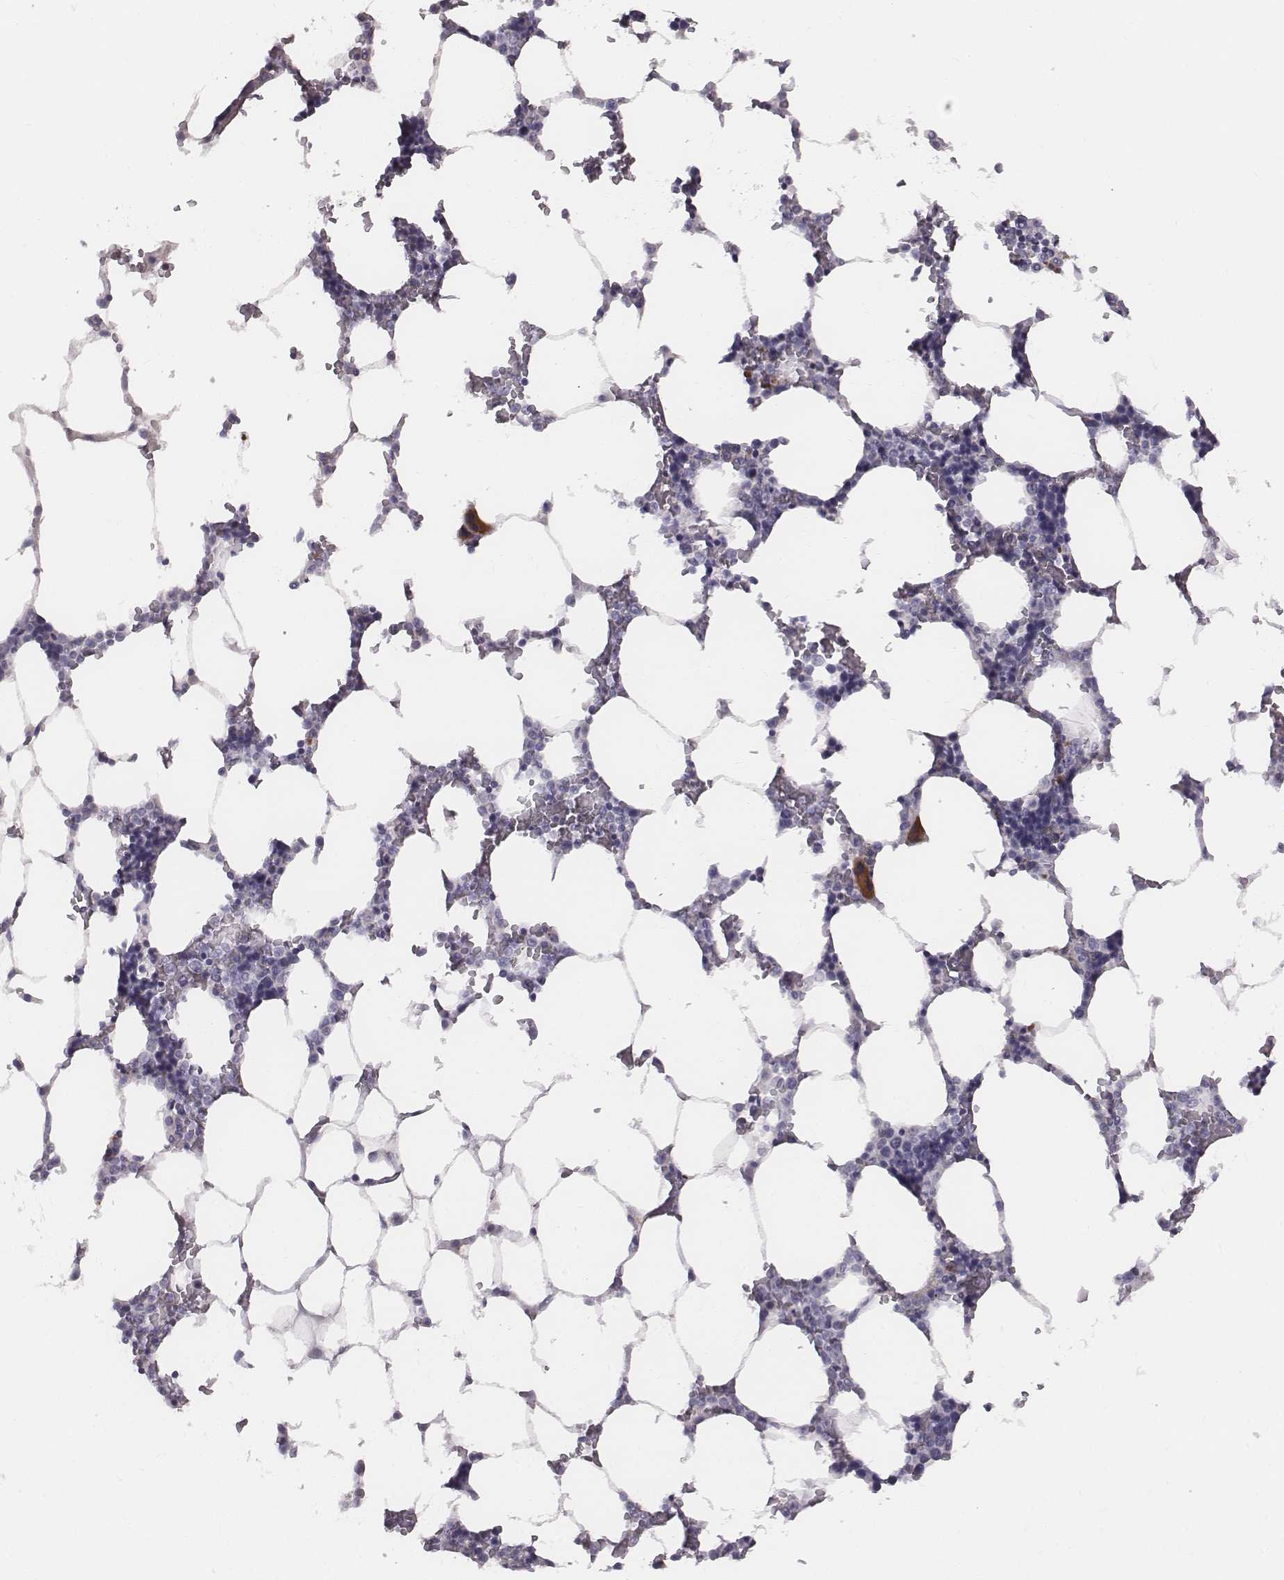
{"staining": {"intensity": "moderate", "quantity": "<25%", "location": "cytoplasmic/membranous"}, "tissue": "bone marrow", "cell_type": "Hematopoietic cells", "image_type": "normal", "snomed": [{"axis": "morphology", "description": "Normal tissue, NOS"}, {"axis": "topography", "description": "Bone marrow"}], "caption": "IHC micrograph of benign bone marrow: human bone marrow stained using immunohistochemistry (IHC) exhibits low levels of moderate protein expression localized specifically in the cytoplasmic/membranous of hematopoietic cells, appearing as a cytoplasmic/membranous brown color.", "gene": "PRKCZ", "patient": {"sex": "female", "age": 52}}